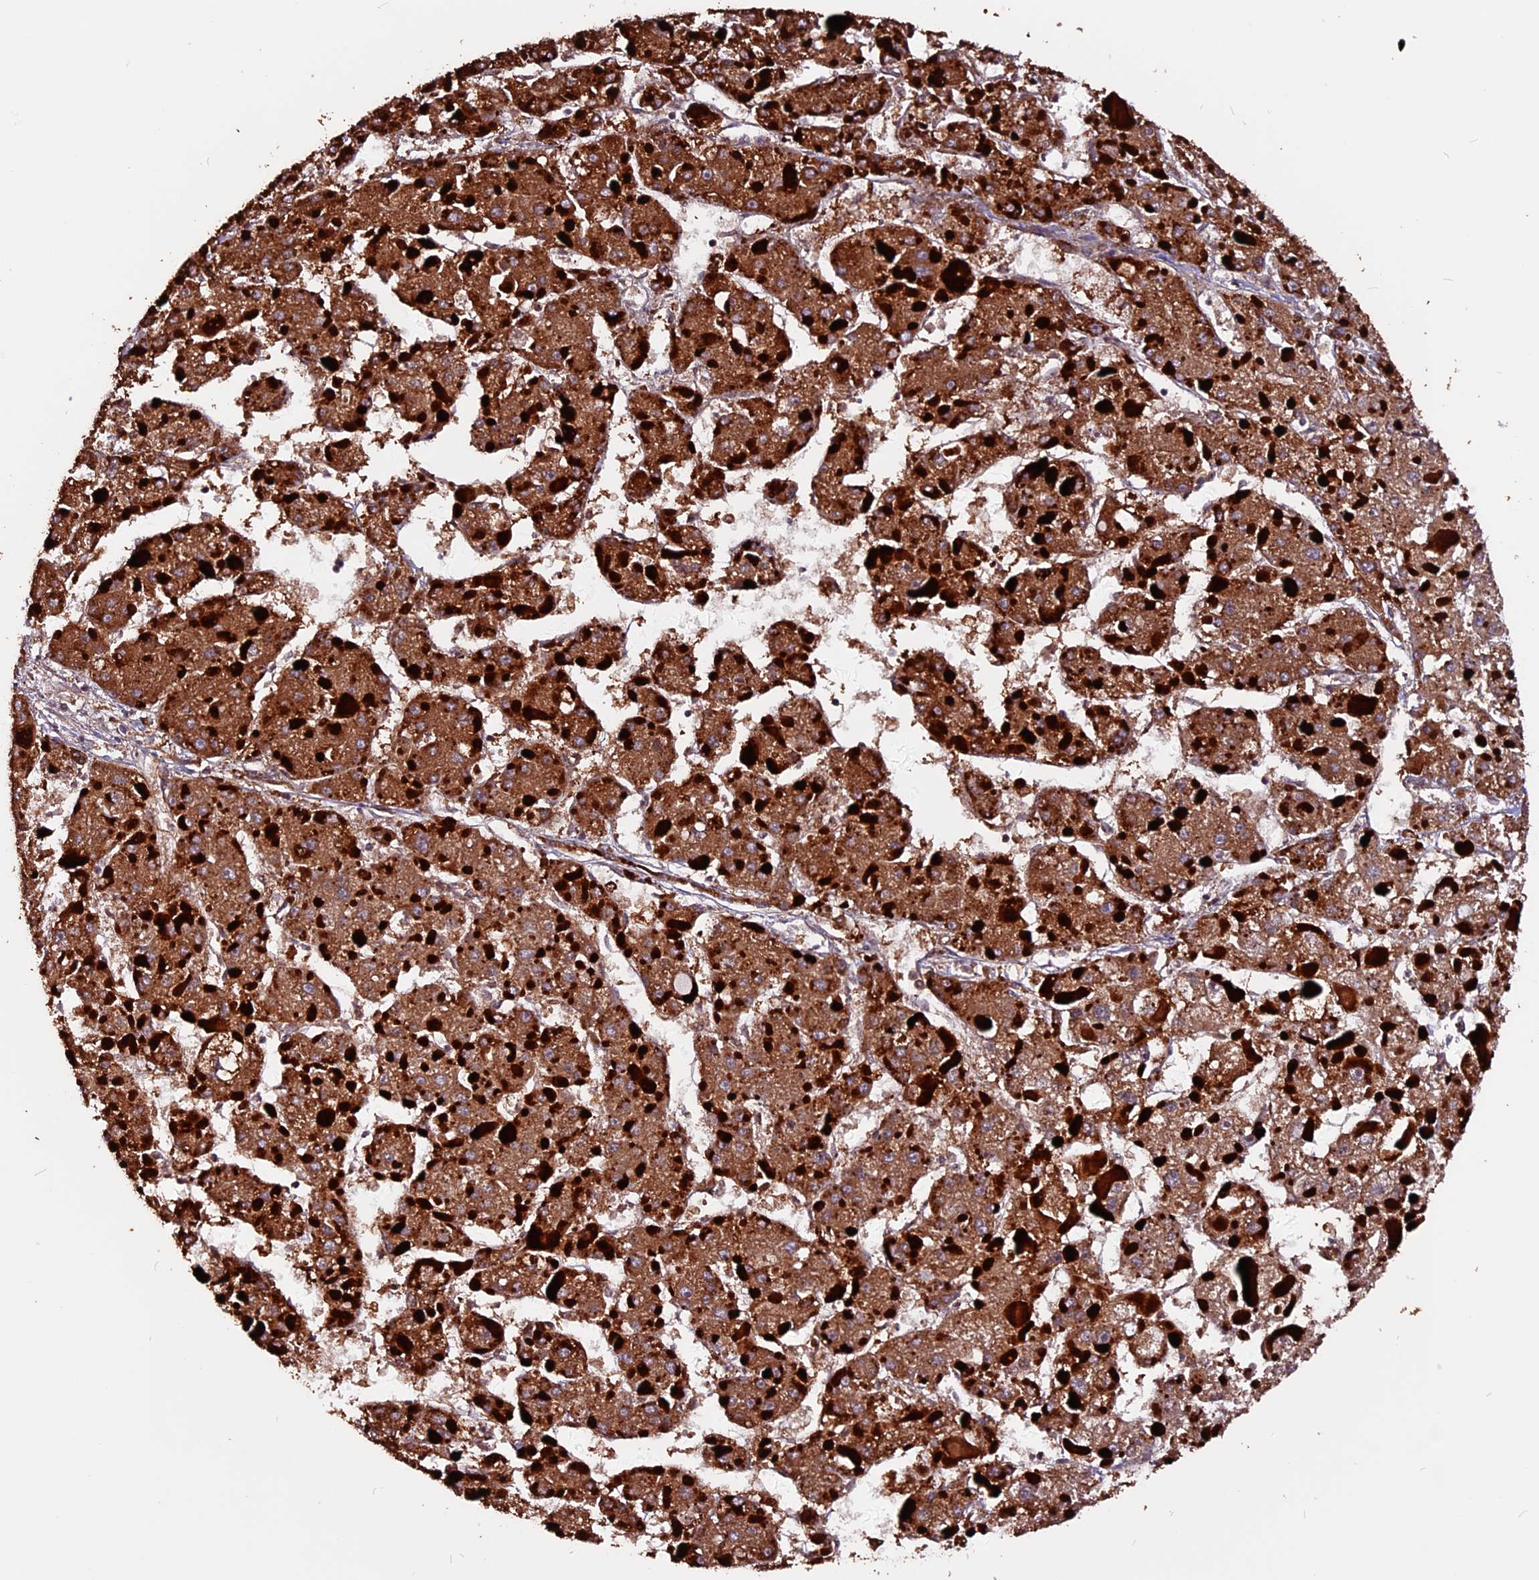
{"staining": {"intensity": "moderate", "quantity": ">75%", "location": "cytoplasmic/membranous"}, "tissue": "liver cancer", "cell_type": "Tumor cells", "image_type": "cancer", "snomed": [{"axis": "morphology", "description": "Carcinoma, Hepatocellular, NOS"}, {"axis": "topography", "description": "Liver"}], "caption": "Immunohistochemical staining of human liver cancer (hepatocellular carcinoma) displays medium levels of moderate cytoplasmic/membranous expression in about >75% of tumor cells. The staining was performed using DAB (3,3'-diaminobenzidine), with brown indicating positive protein expression. Nuclei are stained blue with hematoxylin.", "gene": "ZNF598", "patient": {"sex": "female", "age": 73}}